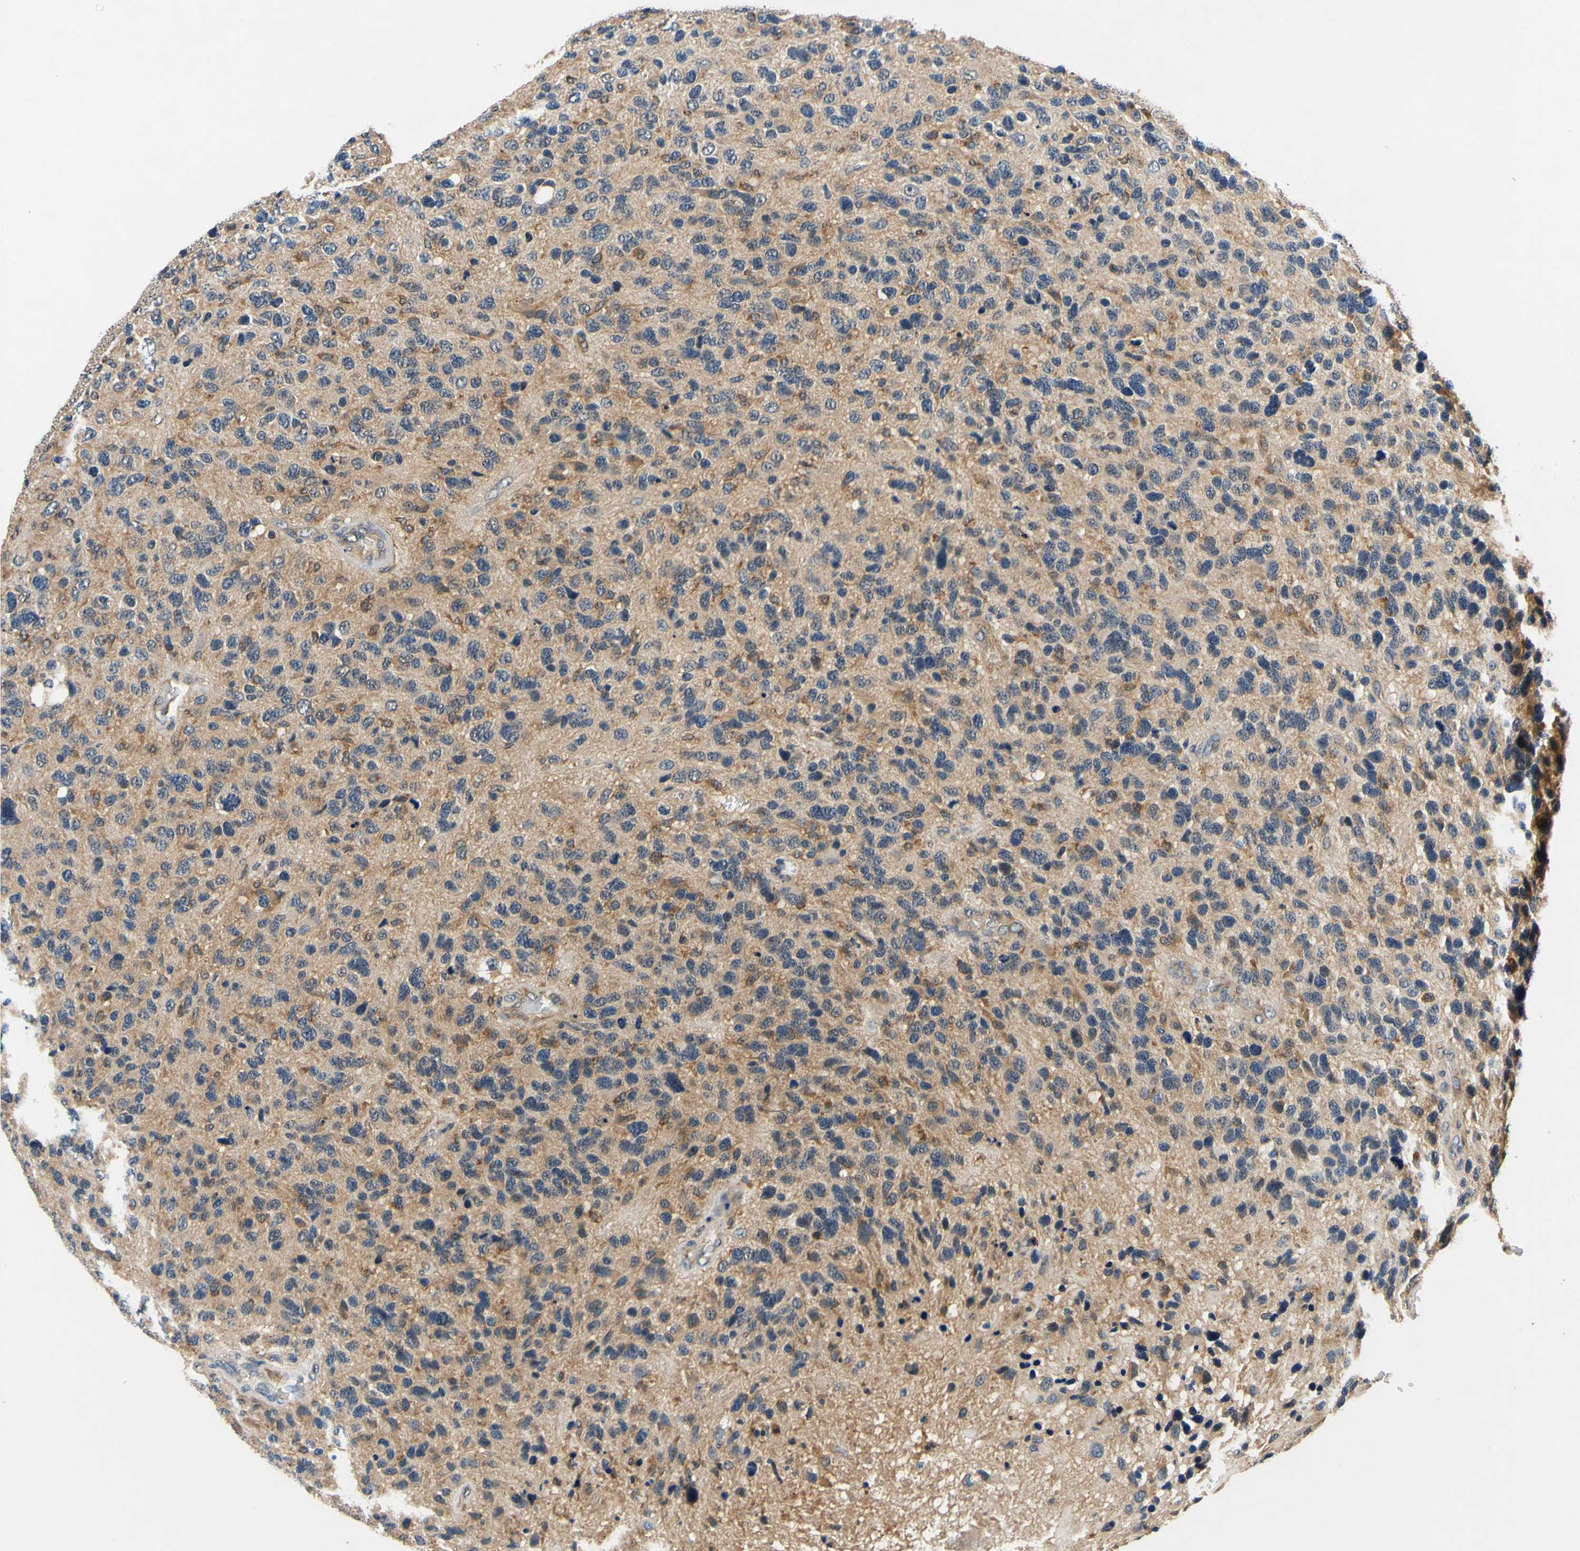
{"staining": {"intensity": "moderate", "quantity": "25%-75%", "location": "cytoplasmic/membranous"}, "tissue": "glioma", "cell_type": "Tumor cells", "image_type": "cancer", "snomed": [{"axis": "morphology", "description": "Glioma, malignant, High grade"}, {"axis": "topography", "description": "Brain"}], "caption": "Malignant glioma (high-grade) stained for a protein reveals moderate cytoplasmic/membranous positivity in tumor cells.", "gene": "PLA2G4A", "patient": {"sex": "female", "age": 58}}